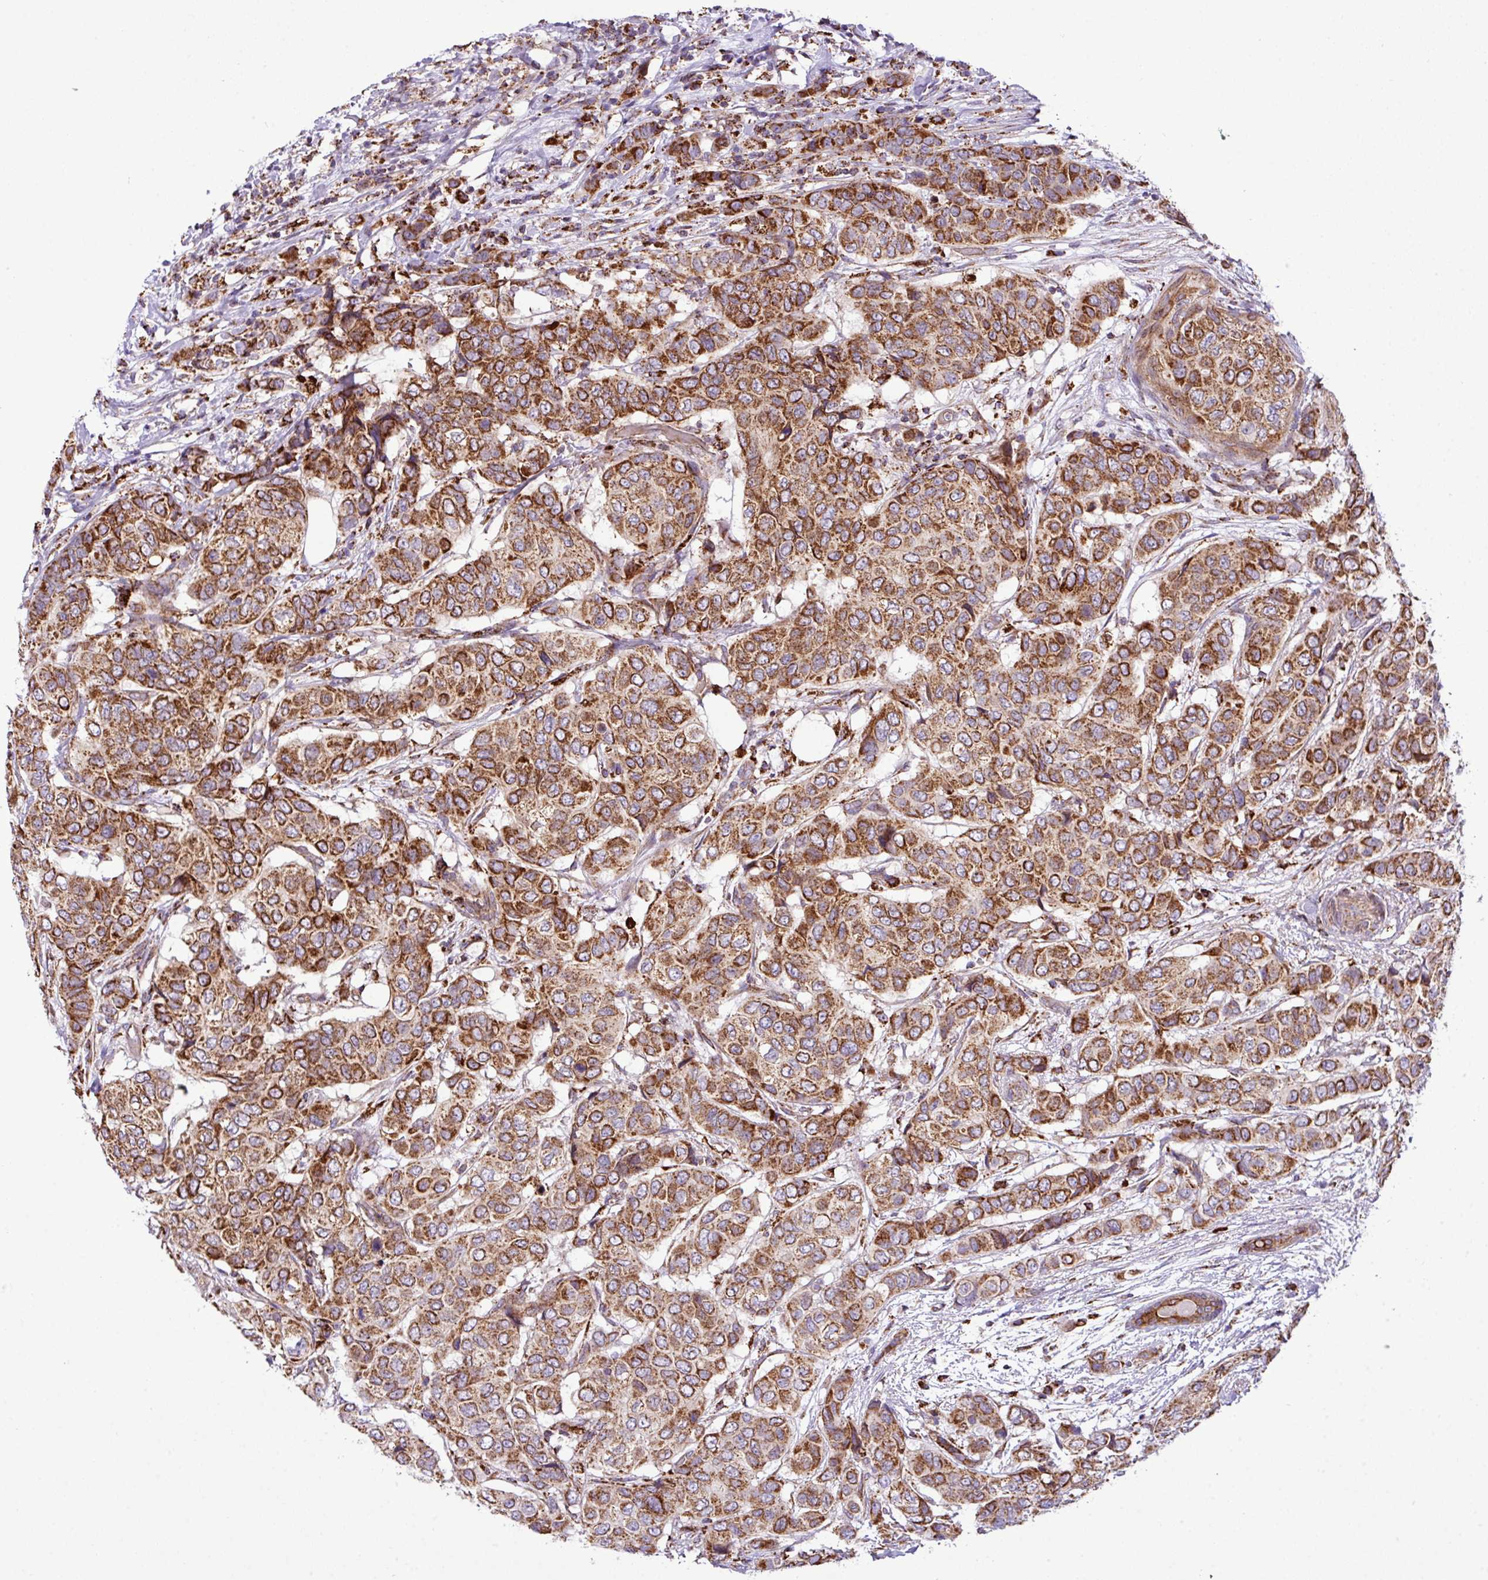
{"staining": {"intensity": "strong", "quantity": ">75%", "location": "cytoplasmic/membranous"}, "tissue": "breast cancer", "cell_type": "Tumor cells", "image_type": "cancer", "snomed": [{"axis": "morphology", "description": "Lobular carcinoma"}, {"axis": "topography", "description": "Breast"}], "caption": "Protein expression analysis of human lobular carcinoma (breast) reveals strong cytoplasmic/membranous expression in about >75% of tumor cells. (DAB IHC, brown staining for protein, blue staining for nuclei).", "gene": "ZNF569", "patient": {"sex": "female", "age": 51}}